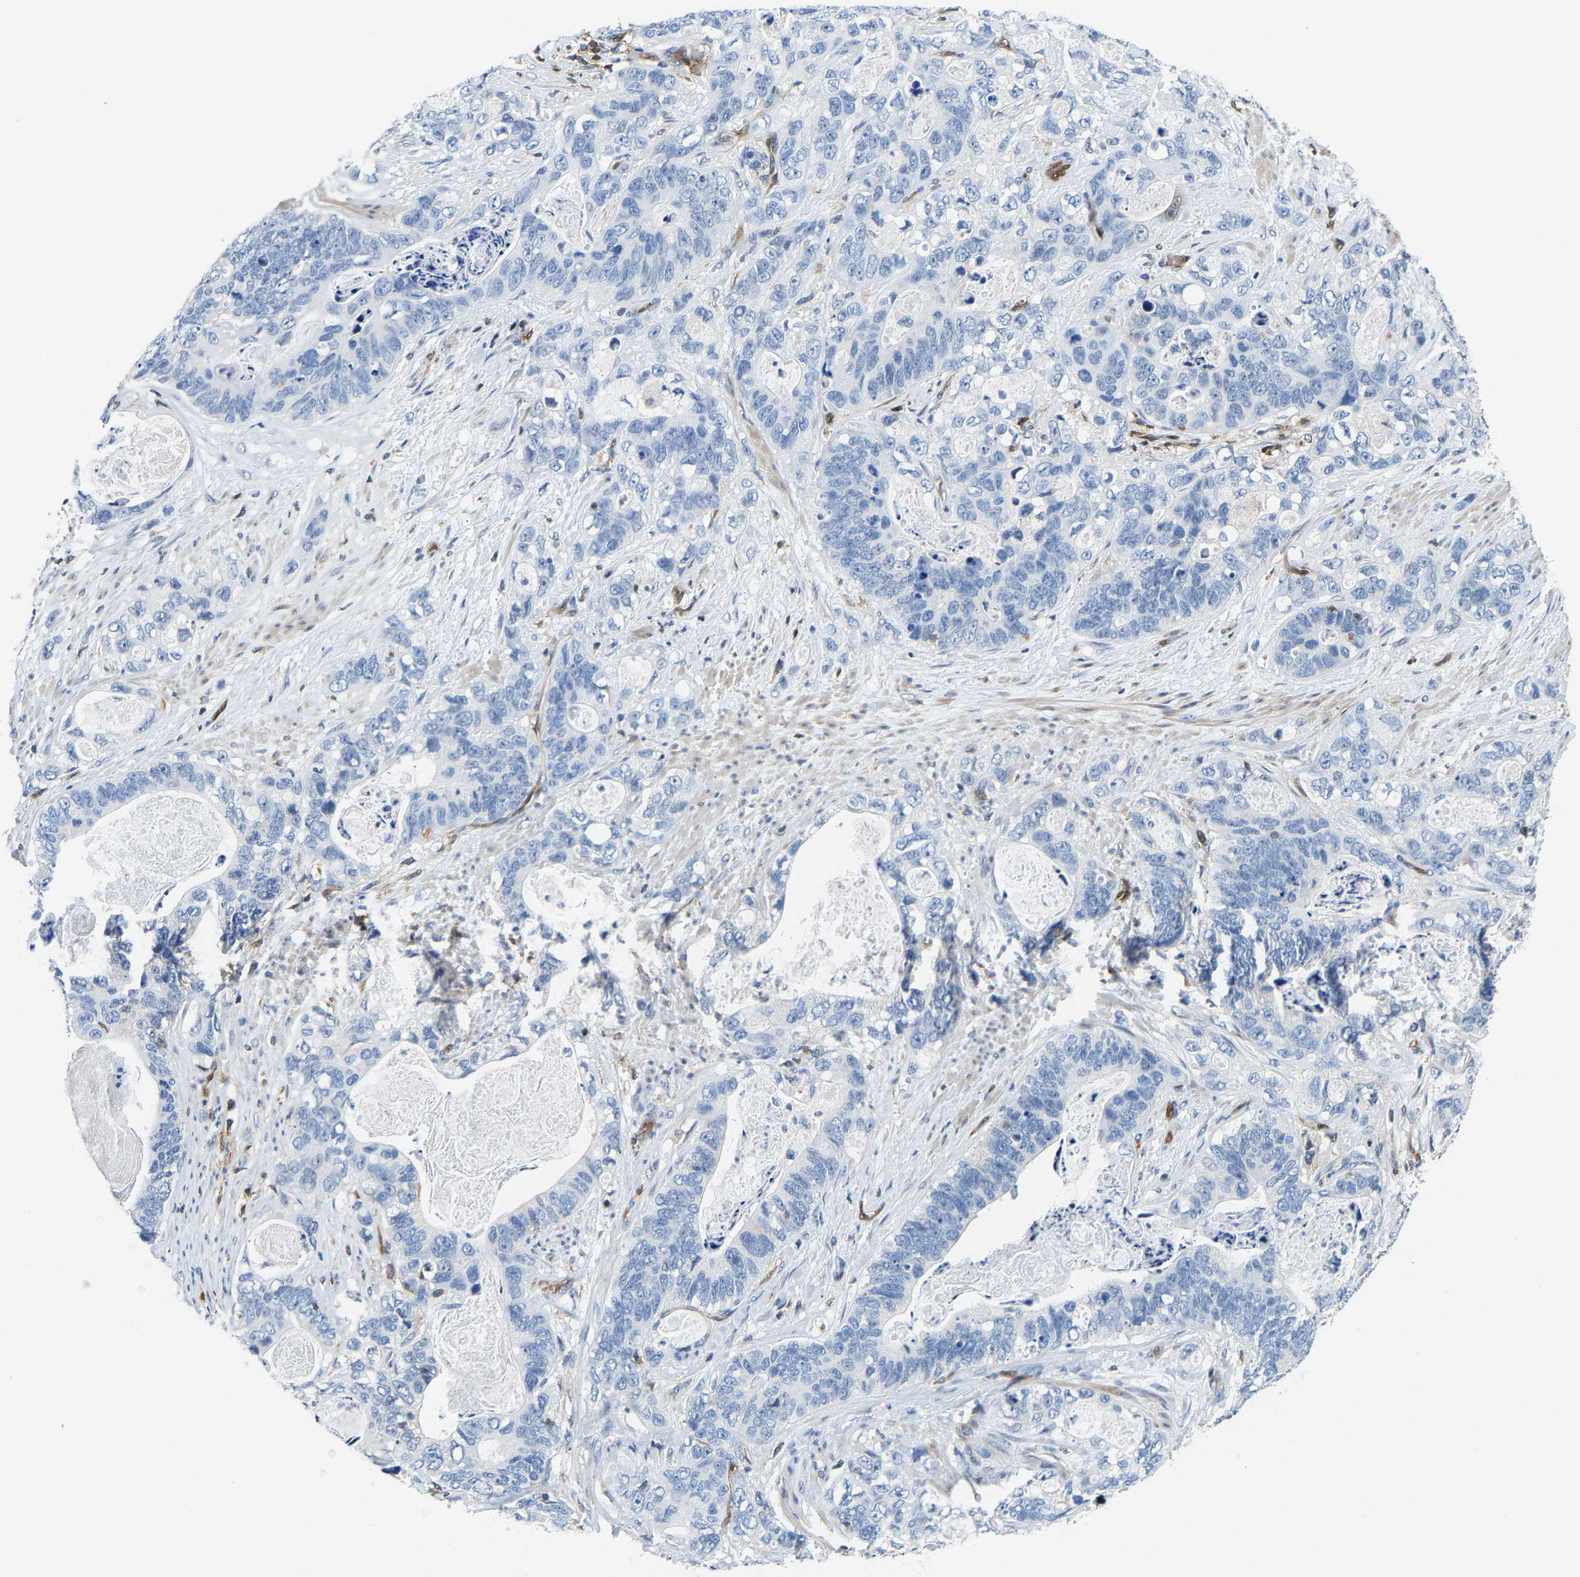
{"staining": {"intensity": "negative", "quantity": "none", "location": "none"}, "tissue": "stomach cancer", "cell_type": "Tumor cells", "image_type": "cancer", "snomed": [{"axis": "morphology", "description": "Normal tissue, NOS"}, {"axis": "morphology", "description": "Adenocarcinoma, NOS"}, {"axis": "topography", "description": "Stomach"}], "caption": "Stomach adenocarcinoma stained for a protein using IHC displays no positivity tumor cells.", "gene": "GIMAP7", "patient": {"sex": "female", "age": 89}}